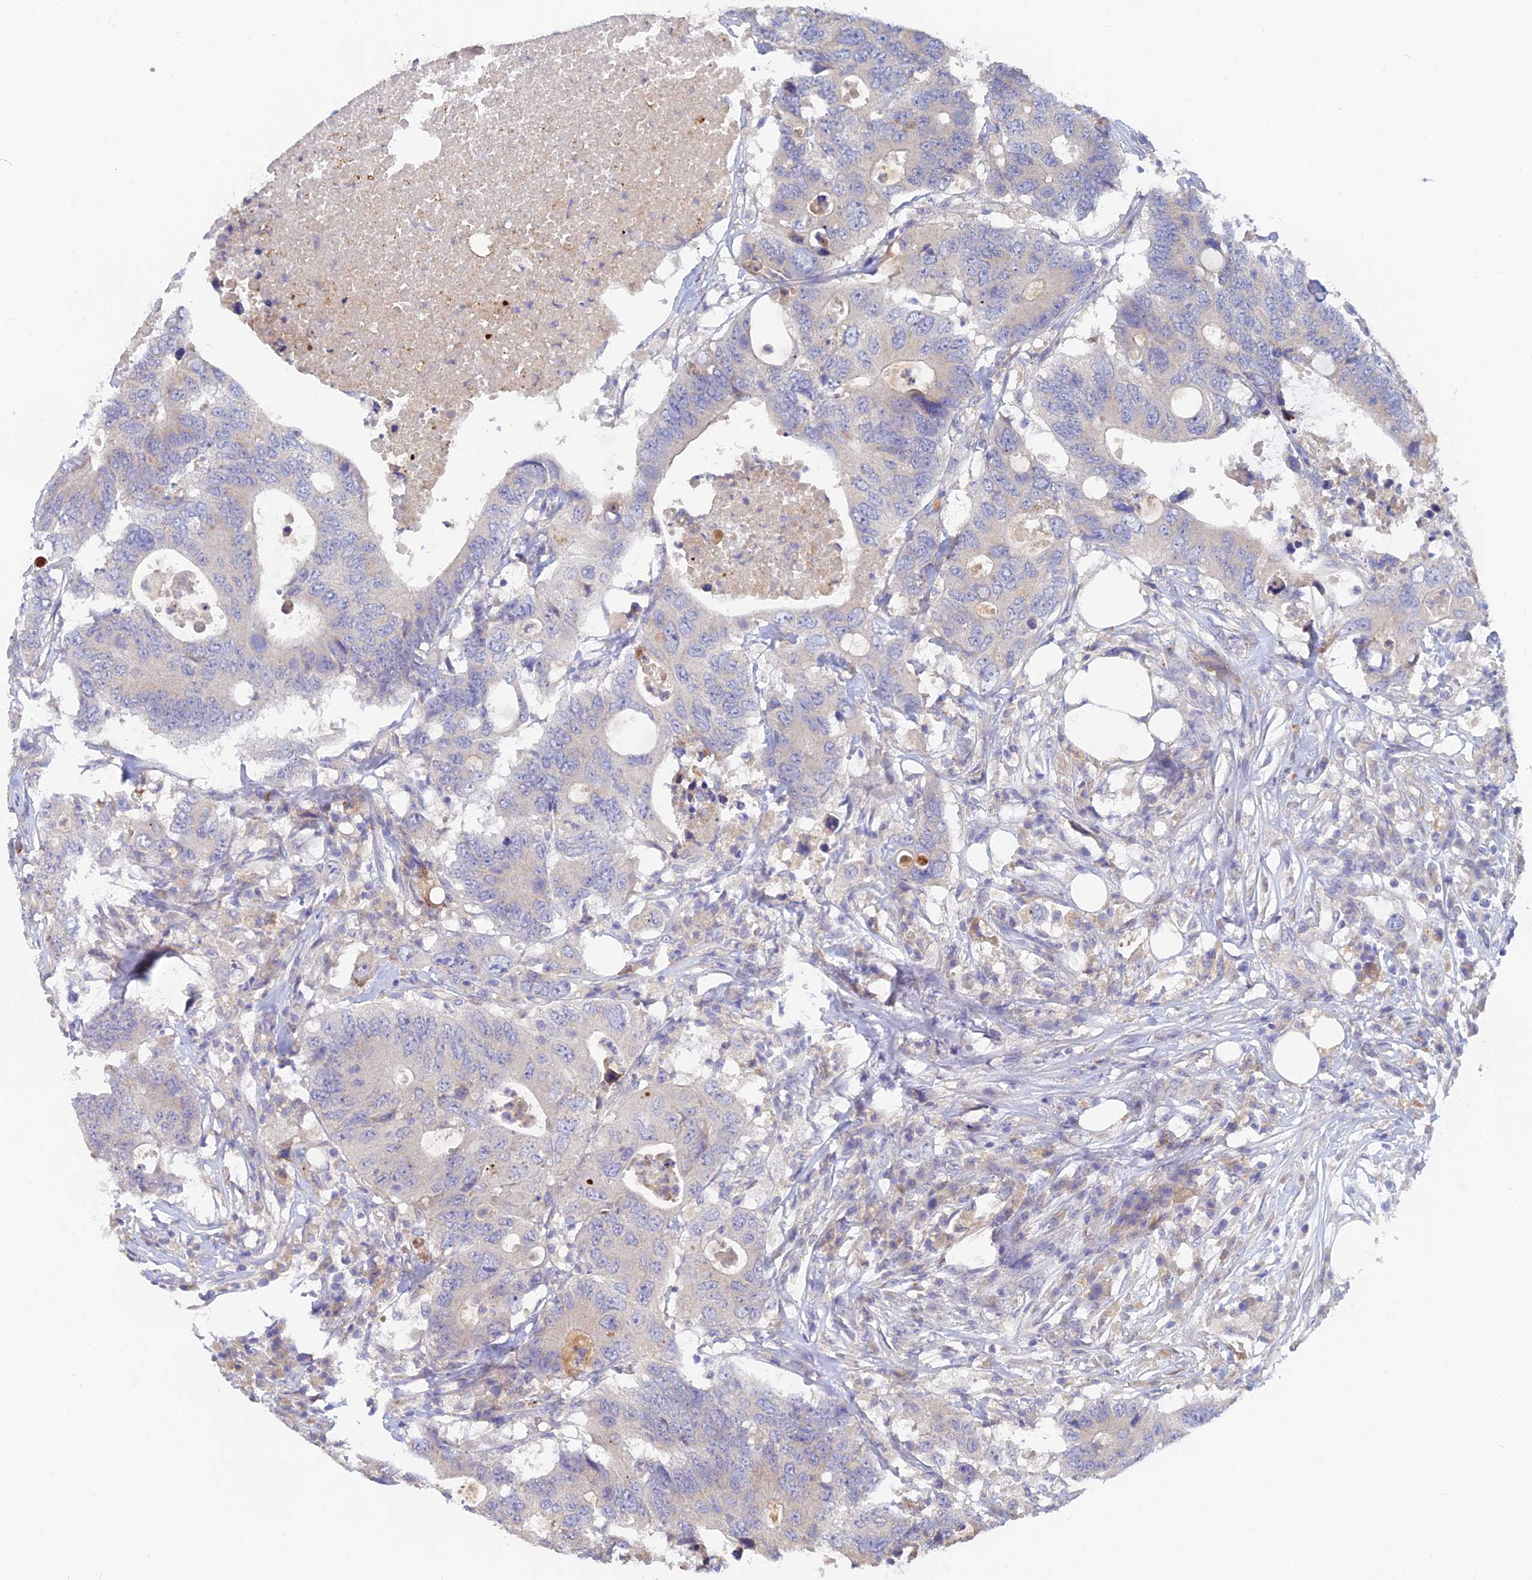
{"staining": {"intensity": "negative", "quantity": "none", "location": "none"}, "tissue": "colorectal cancer", "cell_type": "Tumor cells", "image_type": "cancer", "snomed": [{"axis": "morphology", "description": "Adenocarcinoma, NOS"}, {"axis": "topography", "description": "Colon"}], "caption": "High magnification brightfield microscopy of adenocarcinoma (colorectal) stained with DAB (3,3'-diaminobenzidine) (brown) and counterstained with hematoxylin (blue): tumor cells show no significant positivity. (DAB immunohistochemistry (IHC), high magnification).", "gene": "ARRDC1", "patient": {"sex": "male", "age": 71}}